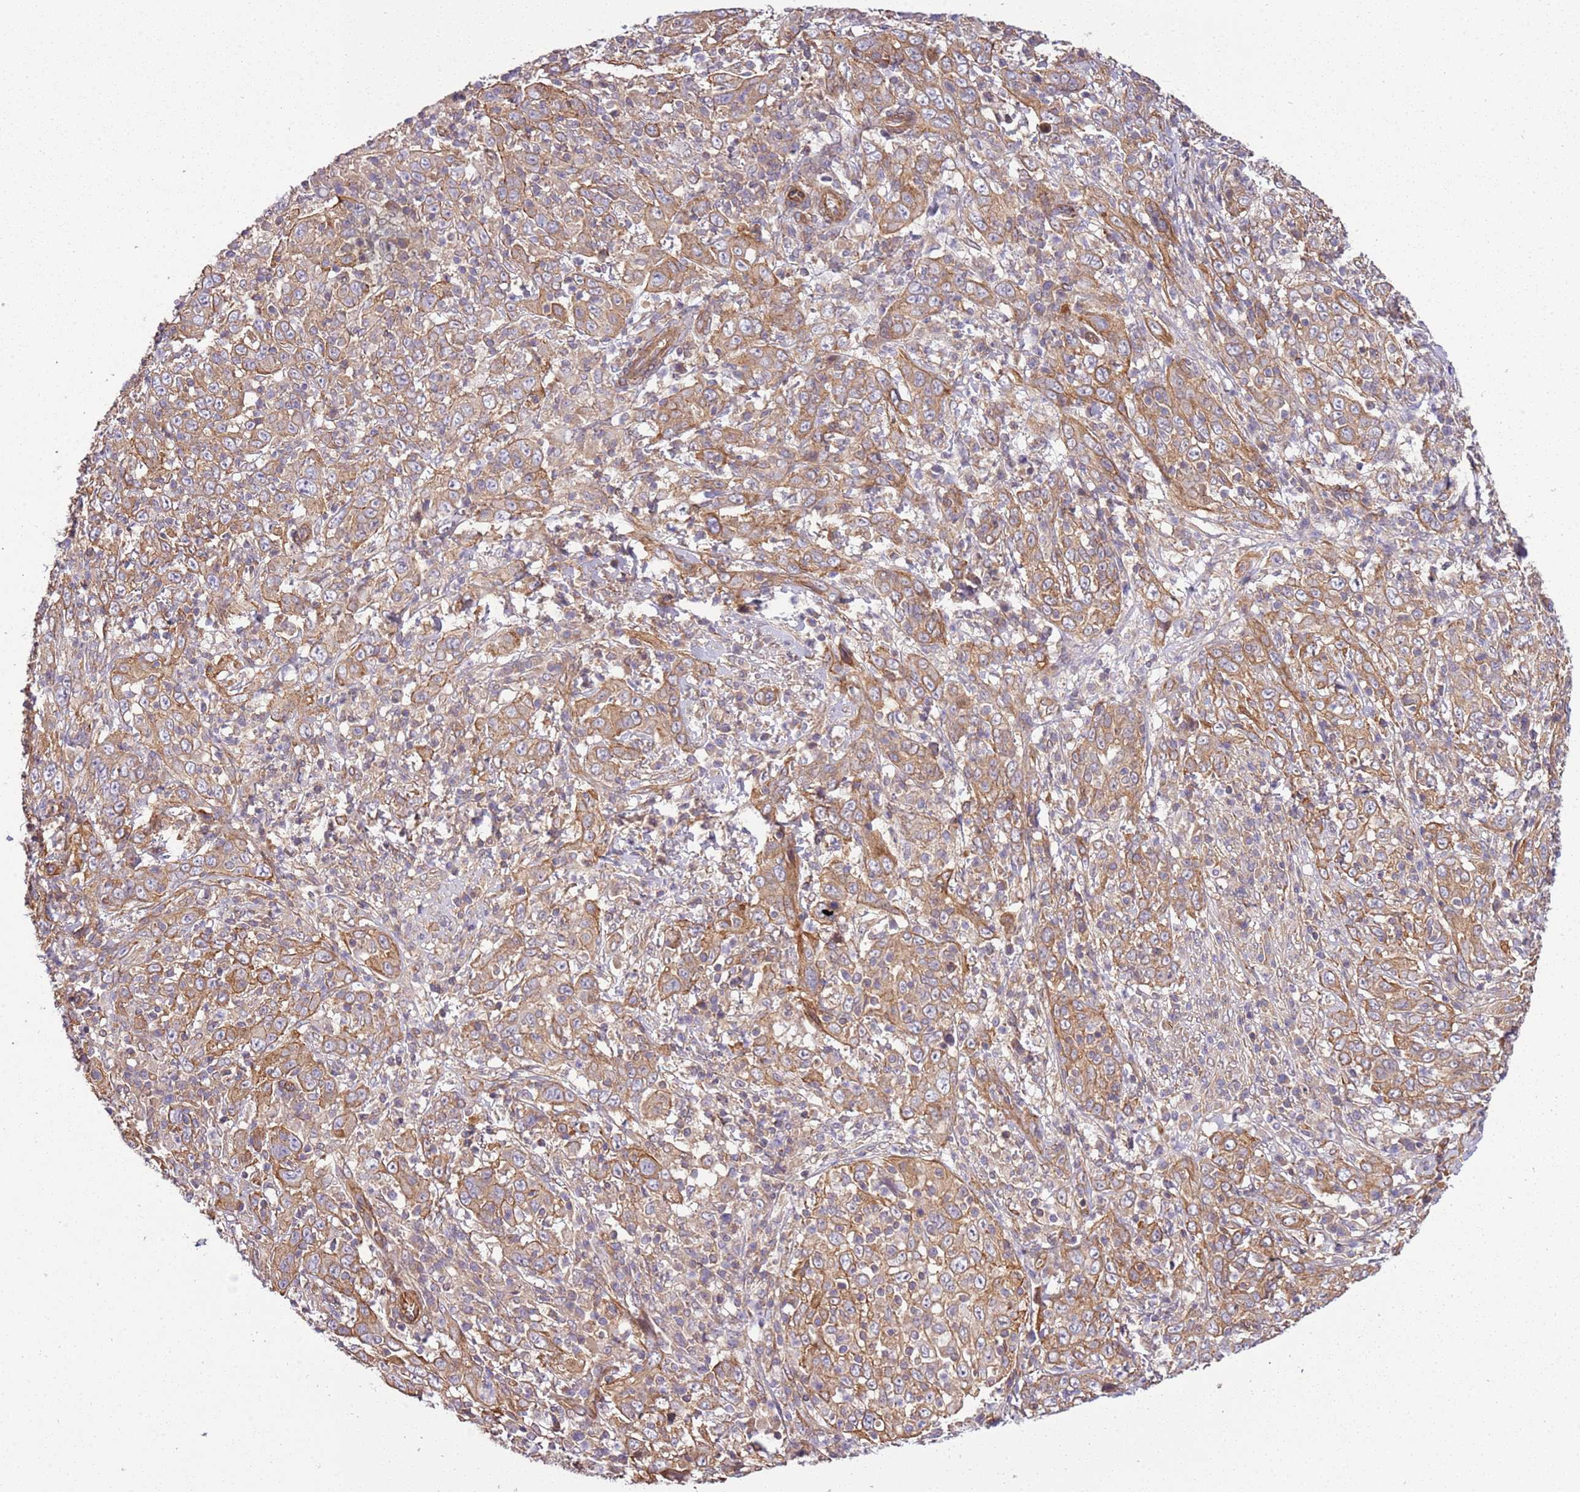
{"staining": {"intensity": "moderate", "quantity": ">75%", "location": "cytoplasmic/membranous"}, "tissue": "cervical cancer", "cell_type": "Tumor cells", "image_type": "cancer", "snomed": [{"axis": "morphology", "description": "Squamous cell carcinoma, NOS"}, {"axis": "topography", "description": "Cervix"}], "caption": "This photomicrograph reveals cervical squamous cell carcinoma stained with immunohistochemistry (IHC) to label a protein in brown. The cytoplasmic/membranous of tumor cells show moderate positivity for the protein. Nuclei are counter-stained blue.", "gene": "GNL1", "patient": {"sex": "female", "age": 46}}